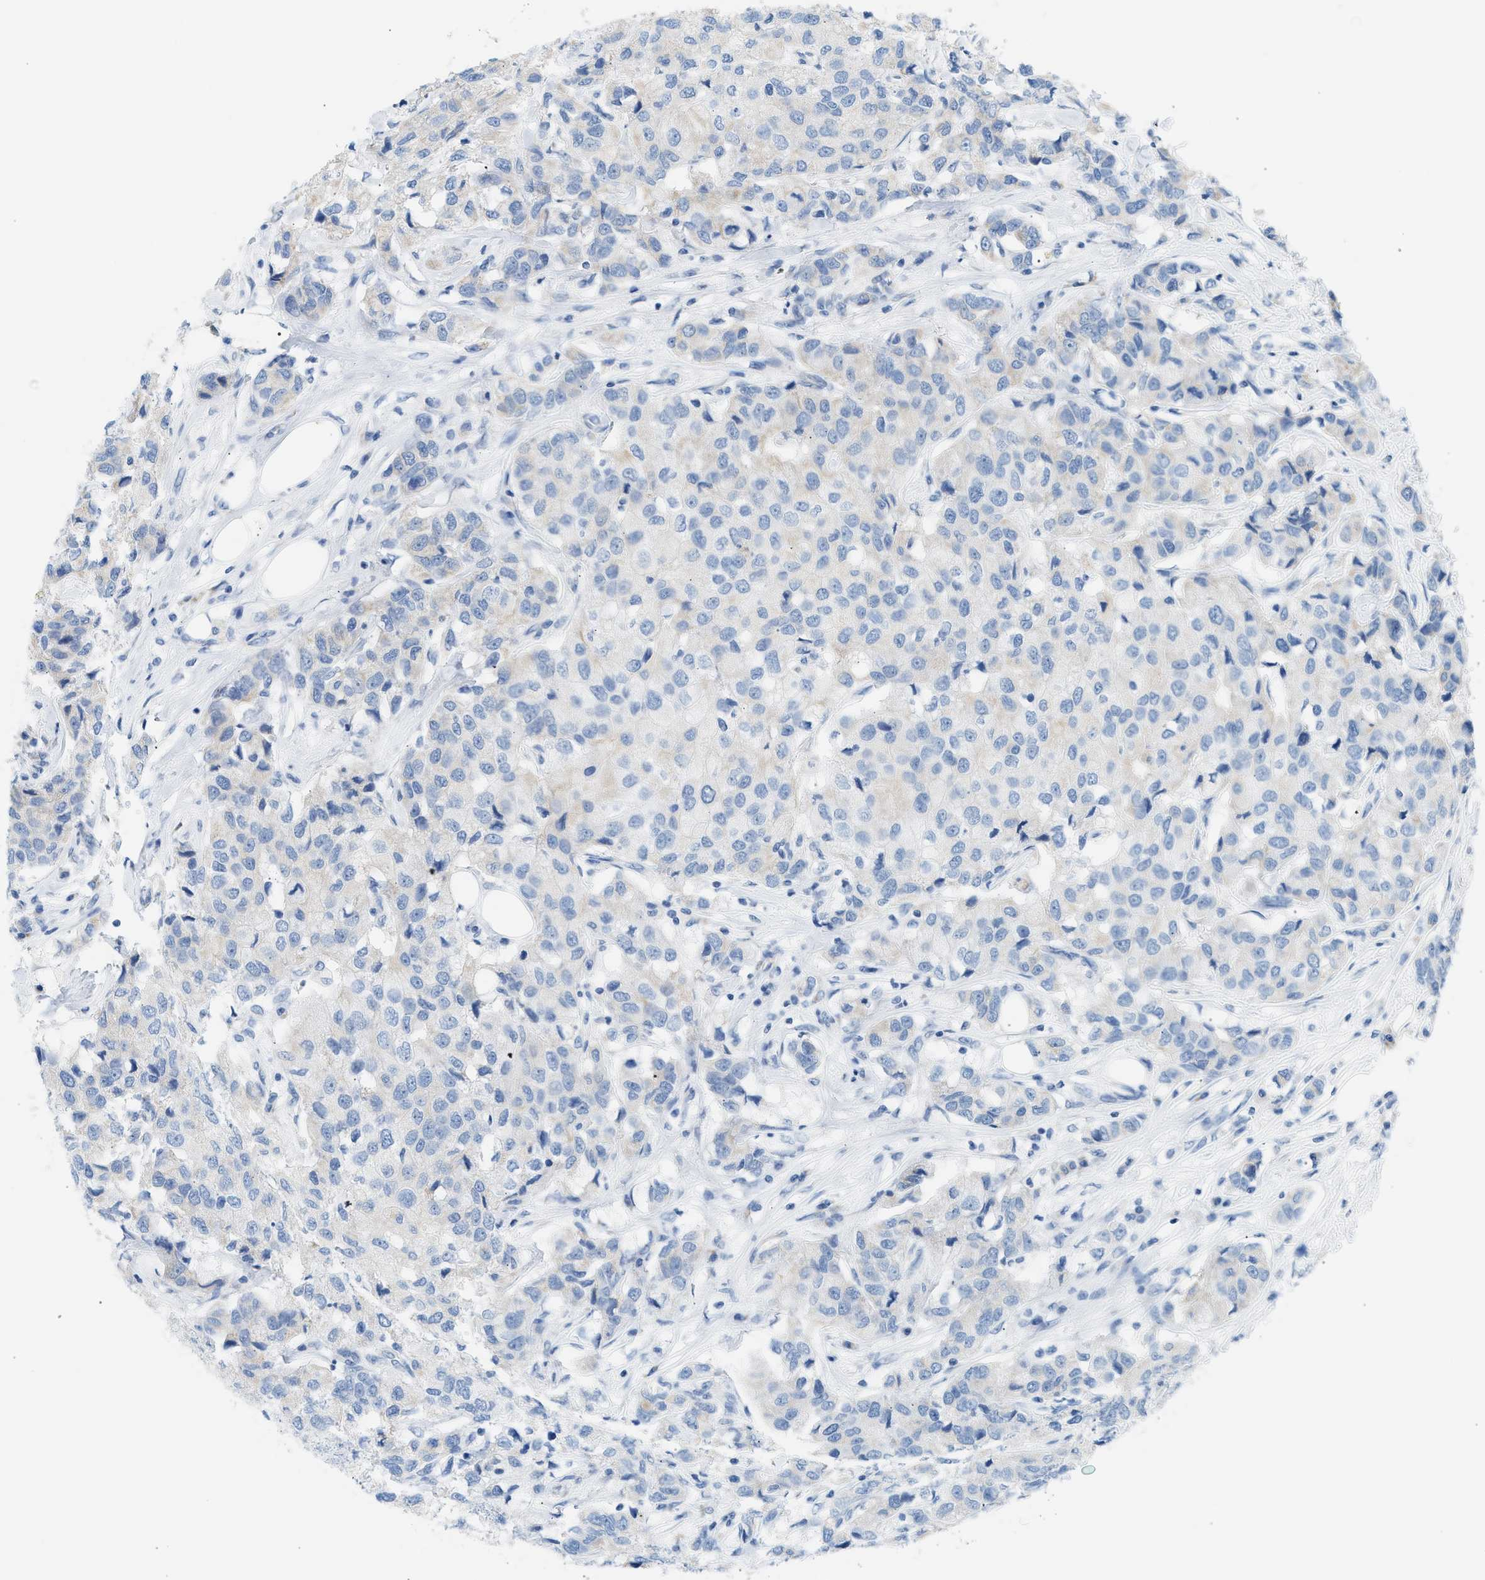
{"staining": {"intensity": "weak", "quantity": "<25%", "location": "cytoplasmic/membranous"}, "tissue": "breast cancer", "cell_type": "Tumor cells", "image_type": "cancer", "snomed": [{"axis": "morphology", "description": "Duct carcinoma"}, {"axis": "topography", "description": "Breast"}], "caption": "DAB (3,3'-diaminobenzidine) immunohistochemical staining of human breast cancer (invasive ductal carcinoma) exhibits no significant staining in tumor cells.", "gene": "NDUFS8", "patient": {"sex": "female", "age": 80}}